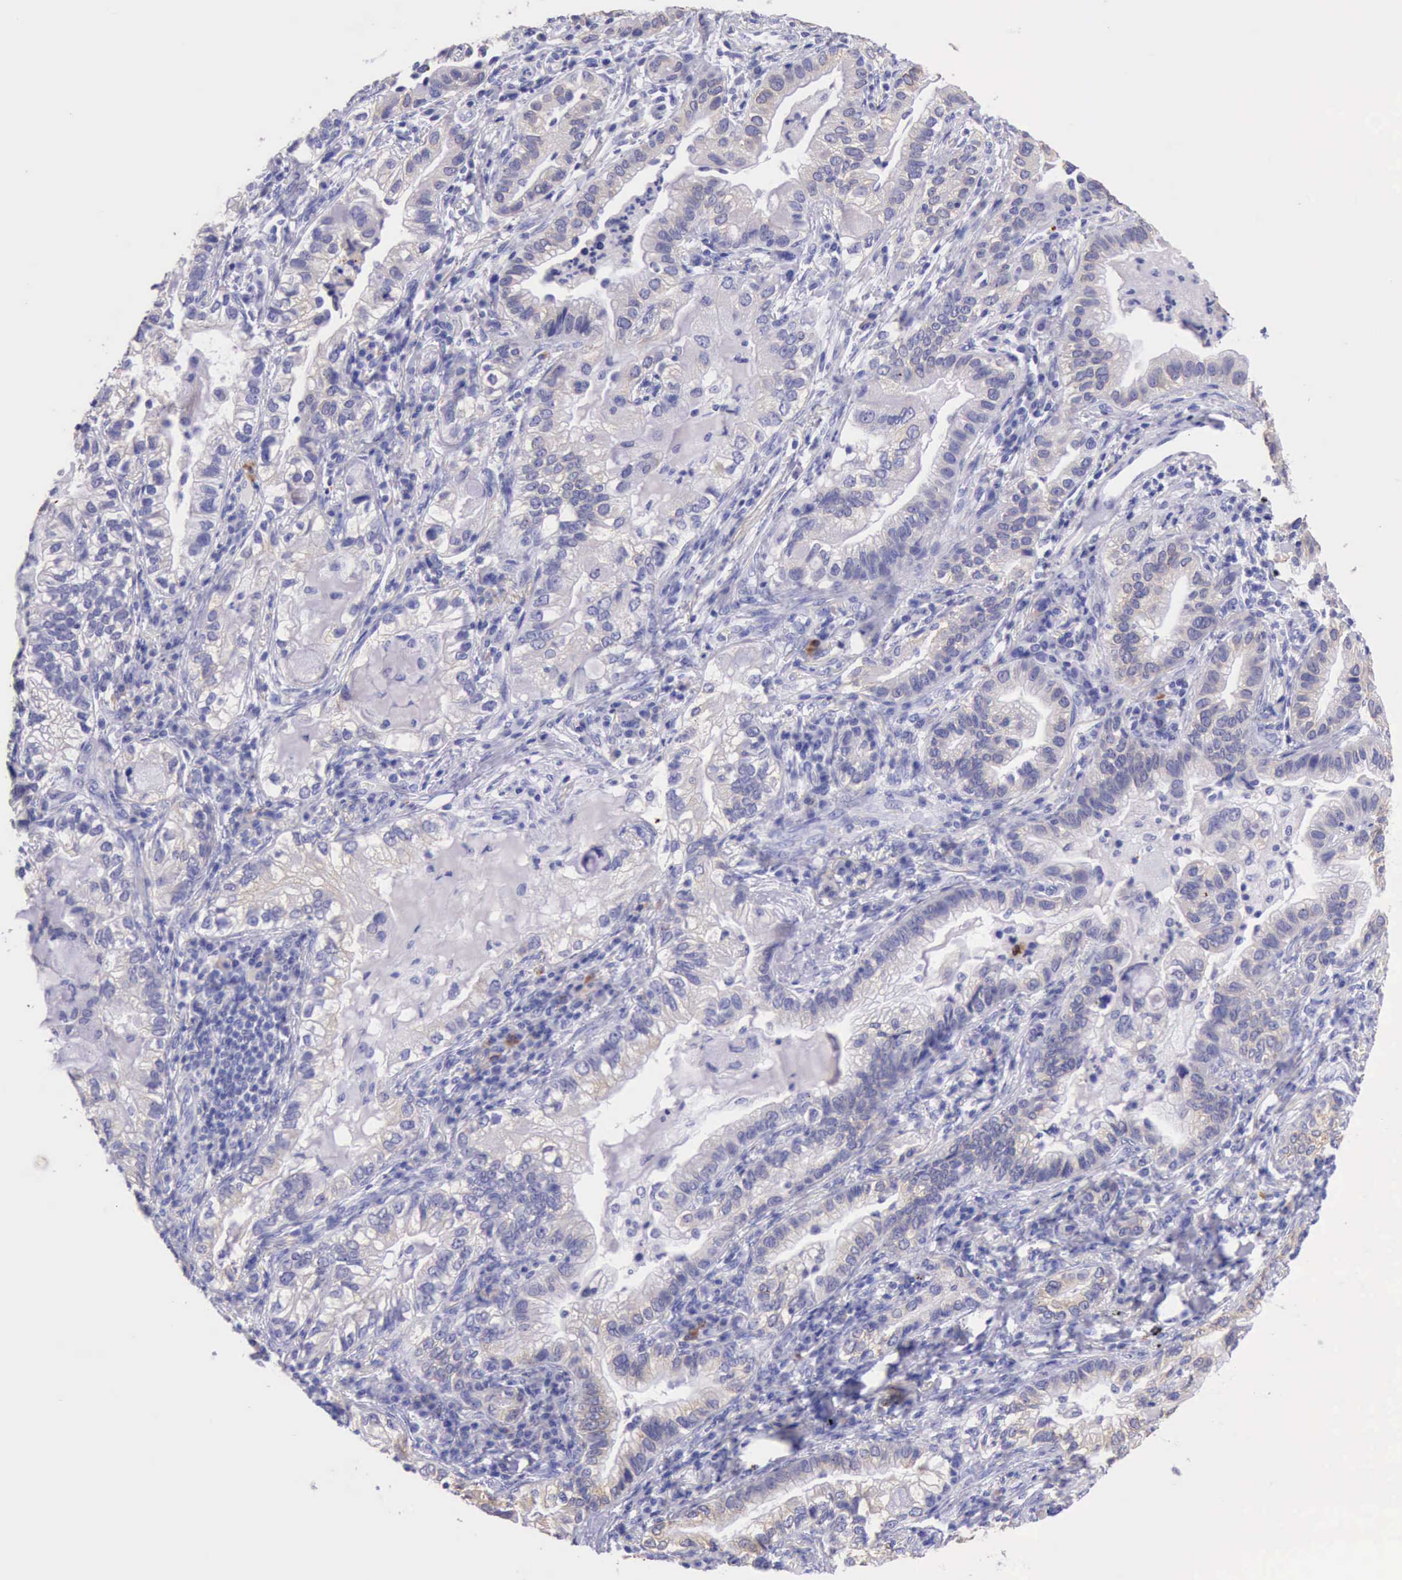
{"staining": {"intensity": "weak", "quantity": "25%-75%", "location": "cytoplasmic/membranous"}, "tissue": "lung cancer", "cell_type": "Tumor cells", "image_type": "cancer", "snomed": [{"axis": "morphology", "description": "Adenocarcinoma, NOS"}, {"axis": "topography", "description": "Lung"}], "caption": "The histopathology image exhibits staining of lung cancer, revealing weak cytoplasmic/membranous protein positivity (brown color) within tumor cells.", "gene": "KRT8", "patient": {"sex": "female", "age": 50}}